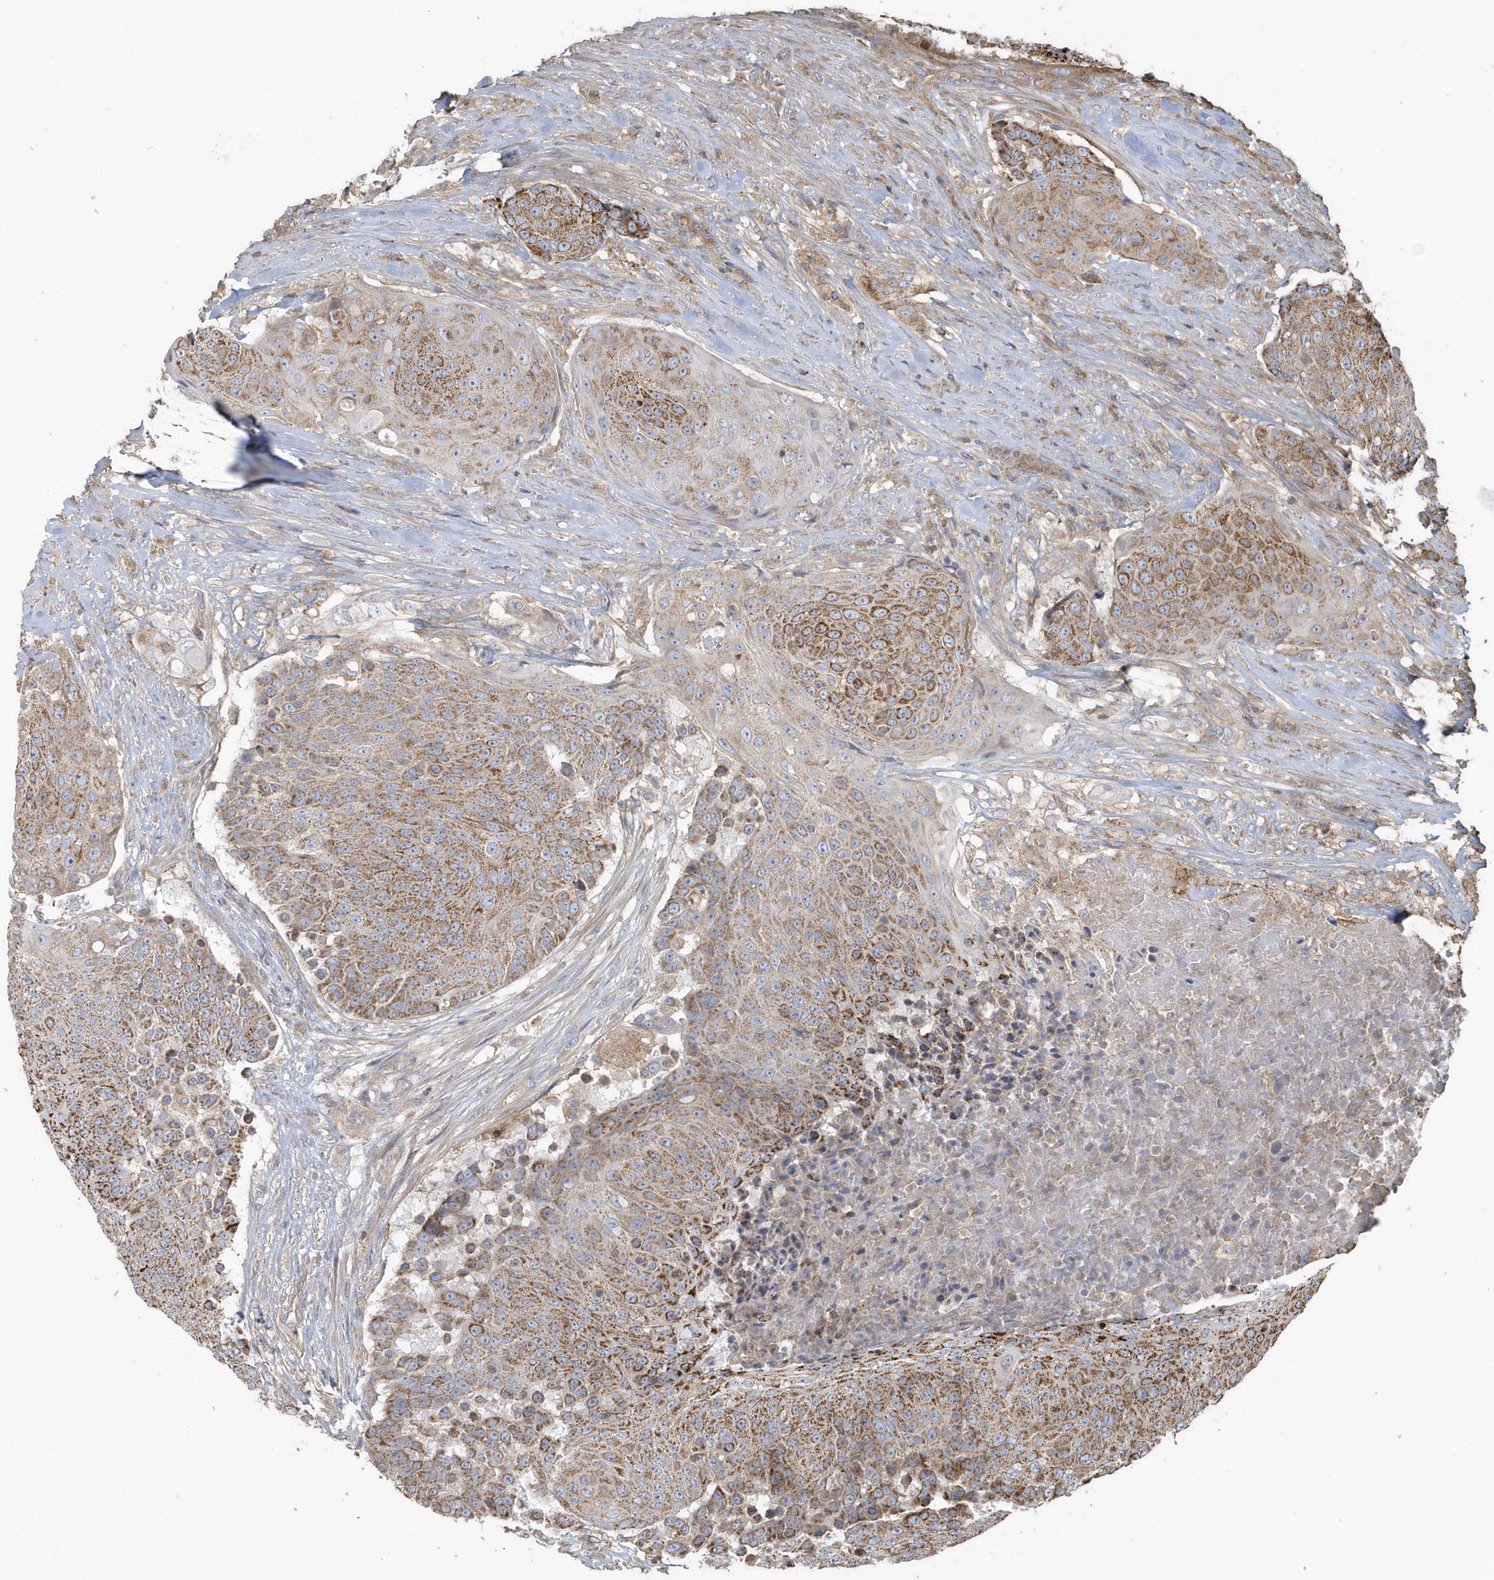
{"staining": {"intensity": "moderate", "quantity": ">75%", "location": "cytoplasmic/membranous"}, "tissue": "urothelial cancer", "cell_type": "Tumor cells", "image_type": "cancer", "snomed": [{"axis": "morphology", "description": "Urothelial carcinoma, High grade"}, {"axis": "topography", "description": "Urinary bladder"}], "caption": "Protein expression analysis of urothelial cancer displays moderate cytoplasmic/membranous staining in approximately >75% of tumor cells.", "gene": "TRAIP", "patient": {"sex": "female", "age": 63}}